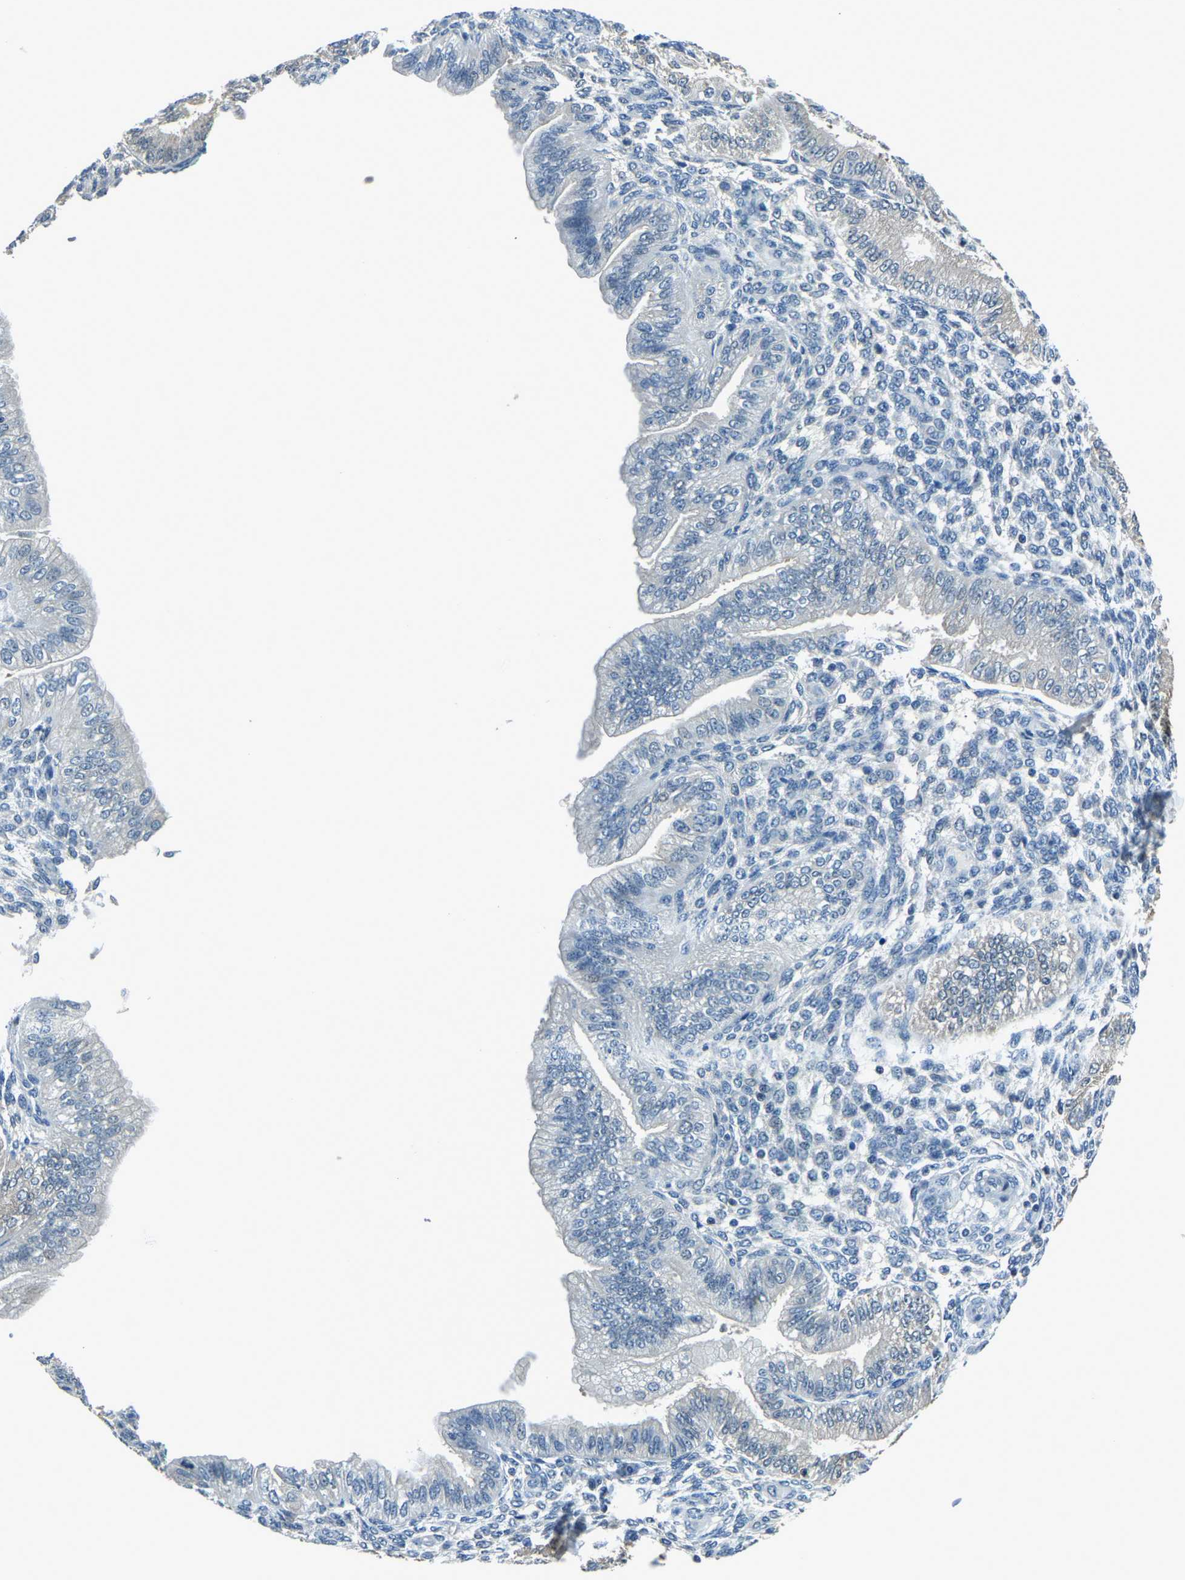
{"staining": {"intensity": "negative", "quantity": "none", "location": "none"}, "tissue": "endometrium", "cell_type": "Cells in endometrial stroma", "image_type": "normal", "snomed": [{"axis": "morphology", "description": "Normal tissue, NOS"}, {"axis": "topography", "description": "Endometrium"}], "caption": "Endometrium stained for a protein using IHC shows no positivity cells in endometrial stroma.", "gene": "RRP1", "patient": {"sex": "female", "age": 39}}